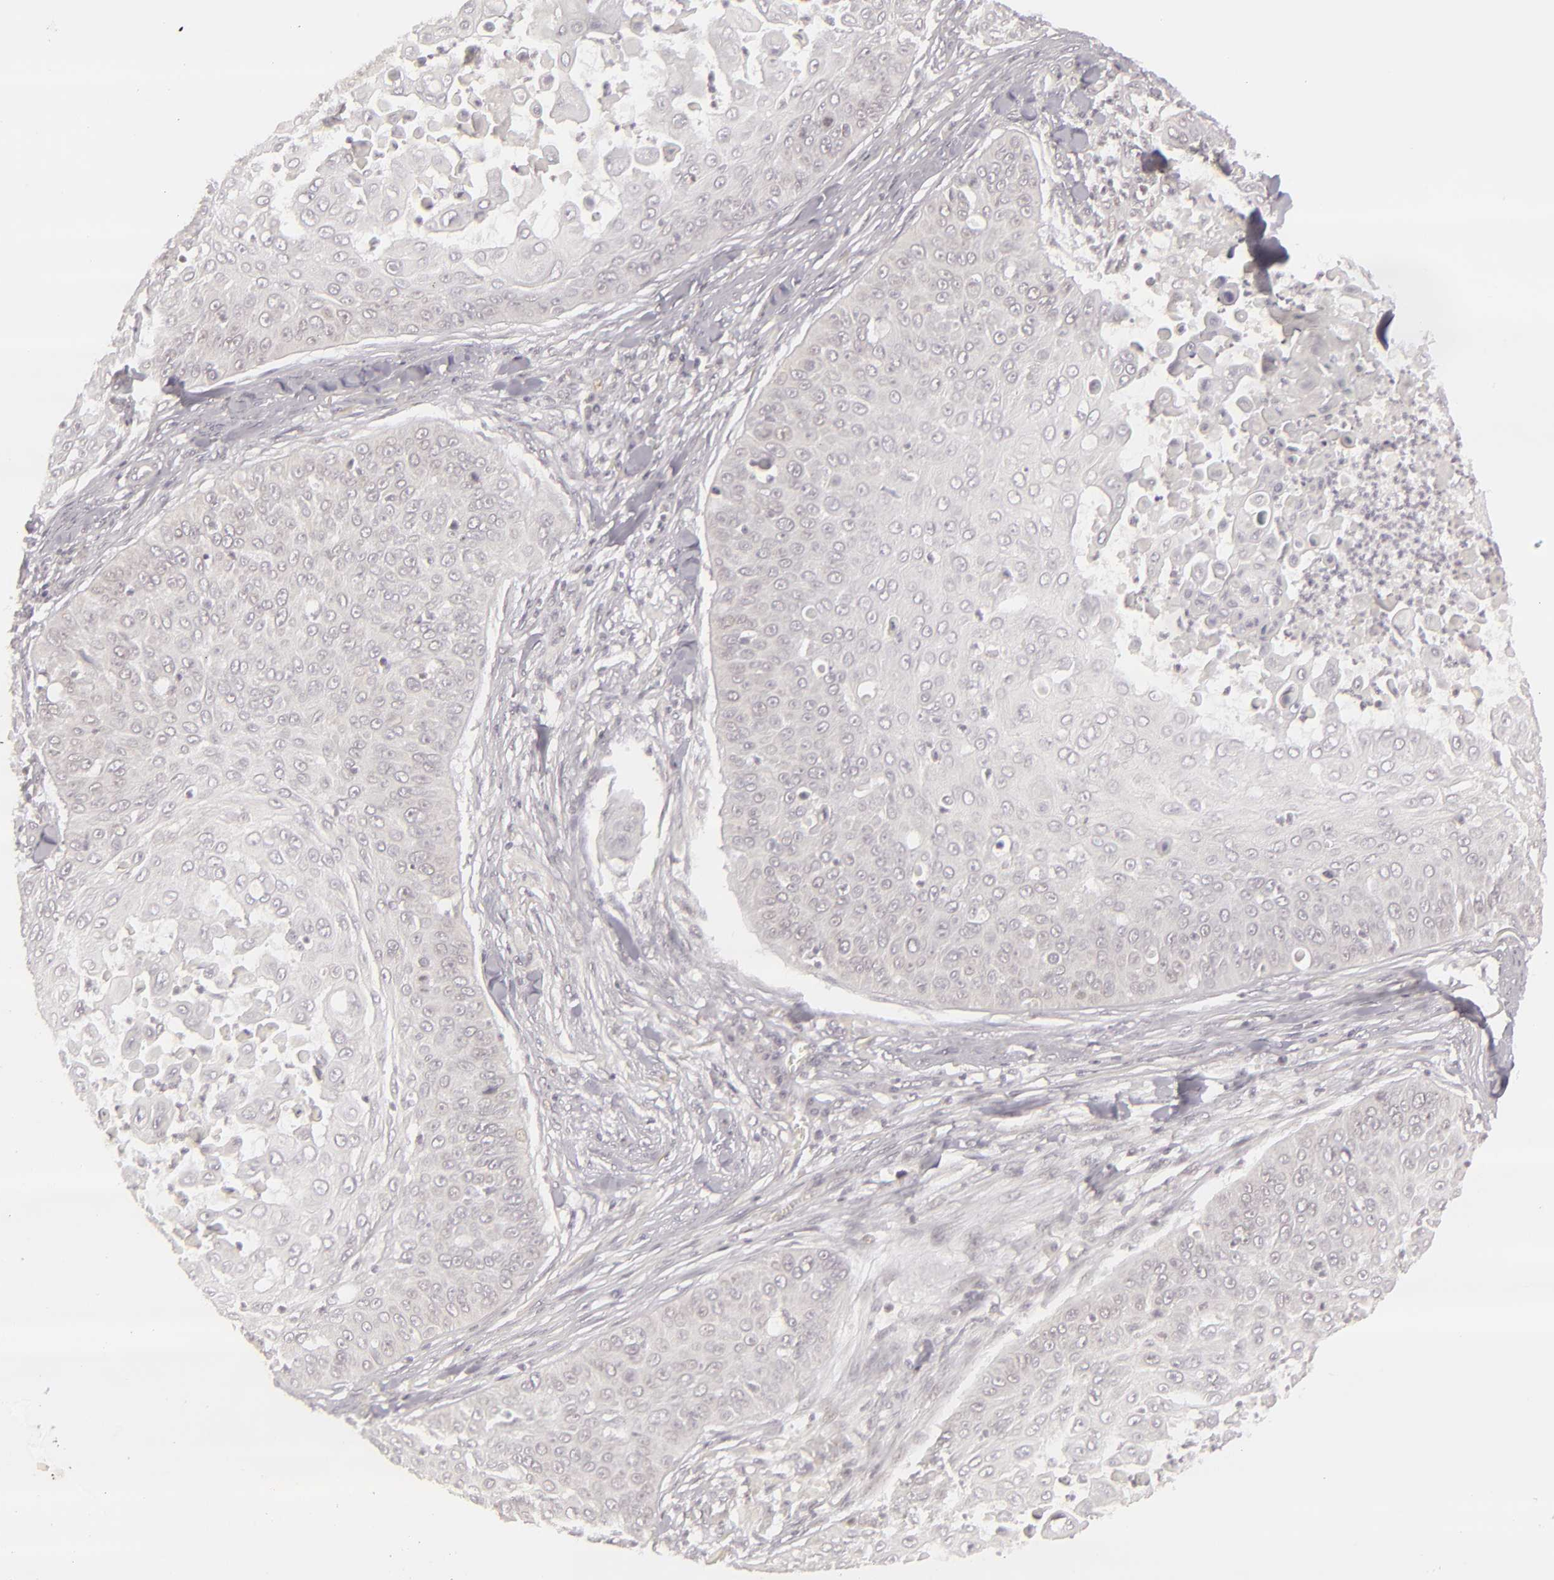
{"staining": {"intensity": "negative", "quantity": "none", "location": "none"}, "tissue": "skin cancer", "cell_type": "Tumor cells", "image_type": "cancer", "snomed": [{"axis": "morphology", "description": "Squamous cell carcinoma, NOS"}, {"axis": "topography", "description": "Skin"}], "caption": "This is a histopathology image of IHC staining of skin squamous cell carcinoma, which shows no staining in tumor cells.", "gene": "SIX1", "patient": {"sex": "male", "age": 82}}